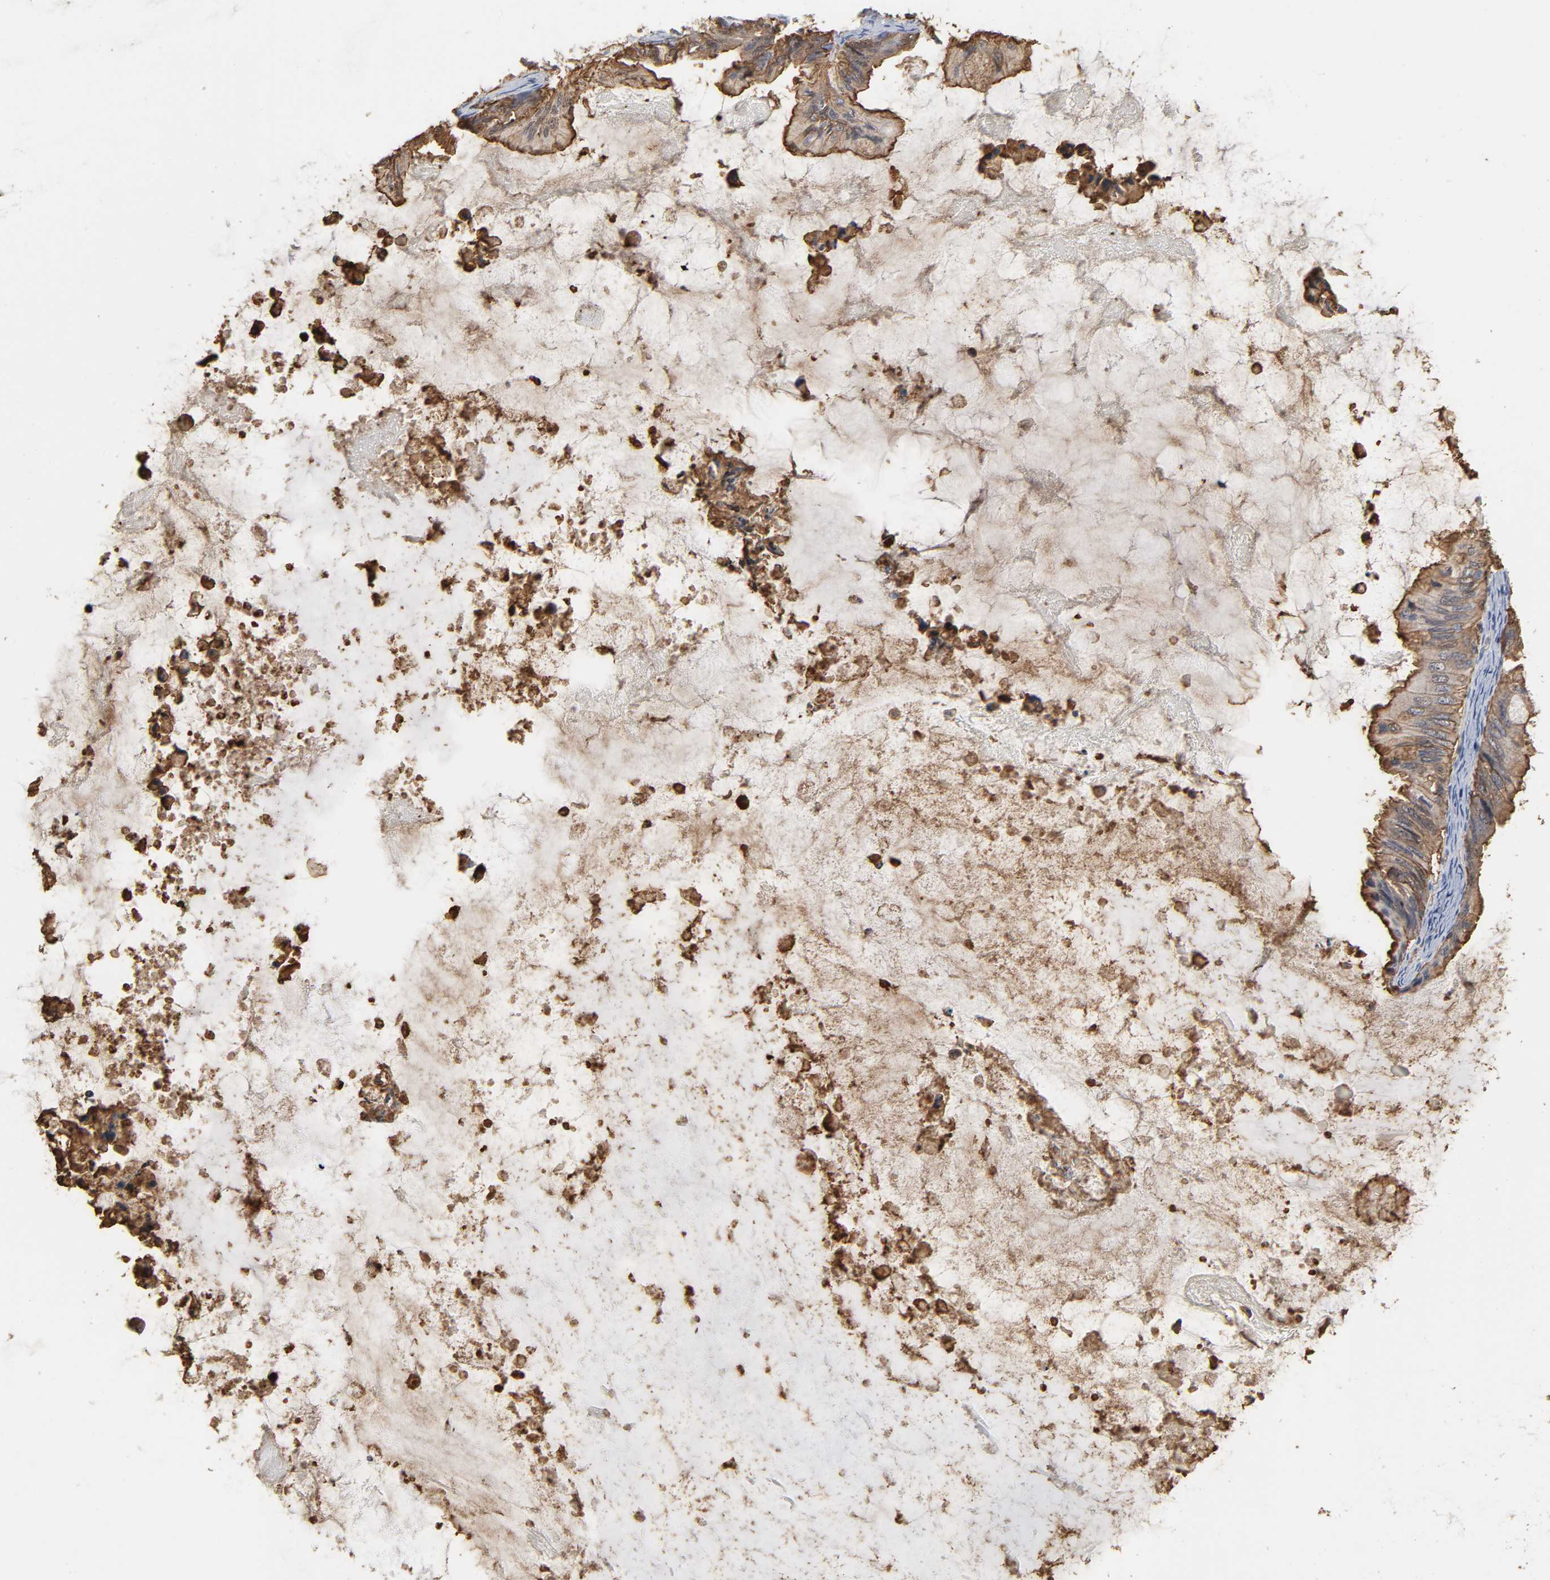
{"staining": {"intensity": "moderate", "quantity": ">75%", "location": "cytoplasmic/membranous"}, "tissue": "ovarian cancer", "cell_type": "Tumor cells", "image_type": "cancer", "snomed": [{"axis": "morphology", "description": "Cystadenocarcinoma, mucinous, NOS"}, {"axis": "topography", "description": "Ovary"}], "caption": "Ovarian cancer (mucinous cystadenocarcinoma) stained for a protein demonstrates moderate cytoplasmic/membranous positivity in tumor cells. (DAB (3,3'-diaminobenzidine) = brown stain, brightfield microscopy at high magnification).", "gene": "ANXA2", "patient": {"sex": "female", "age": 80}}